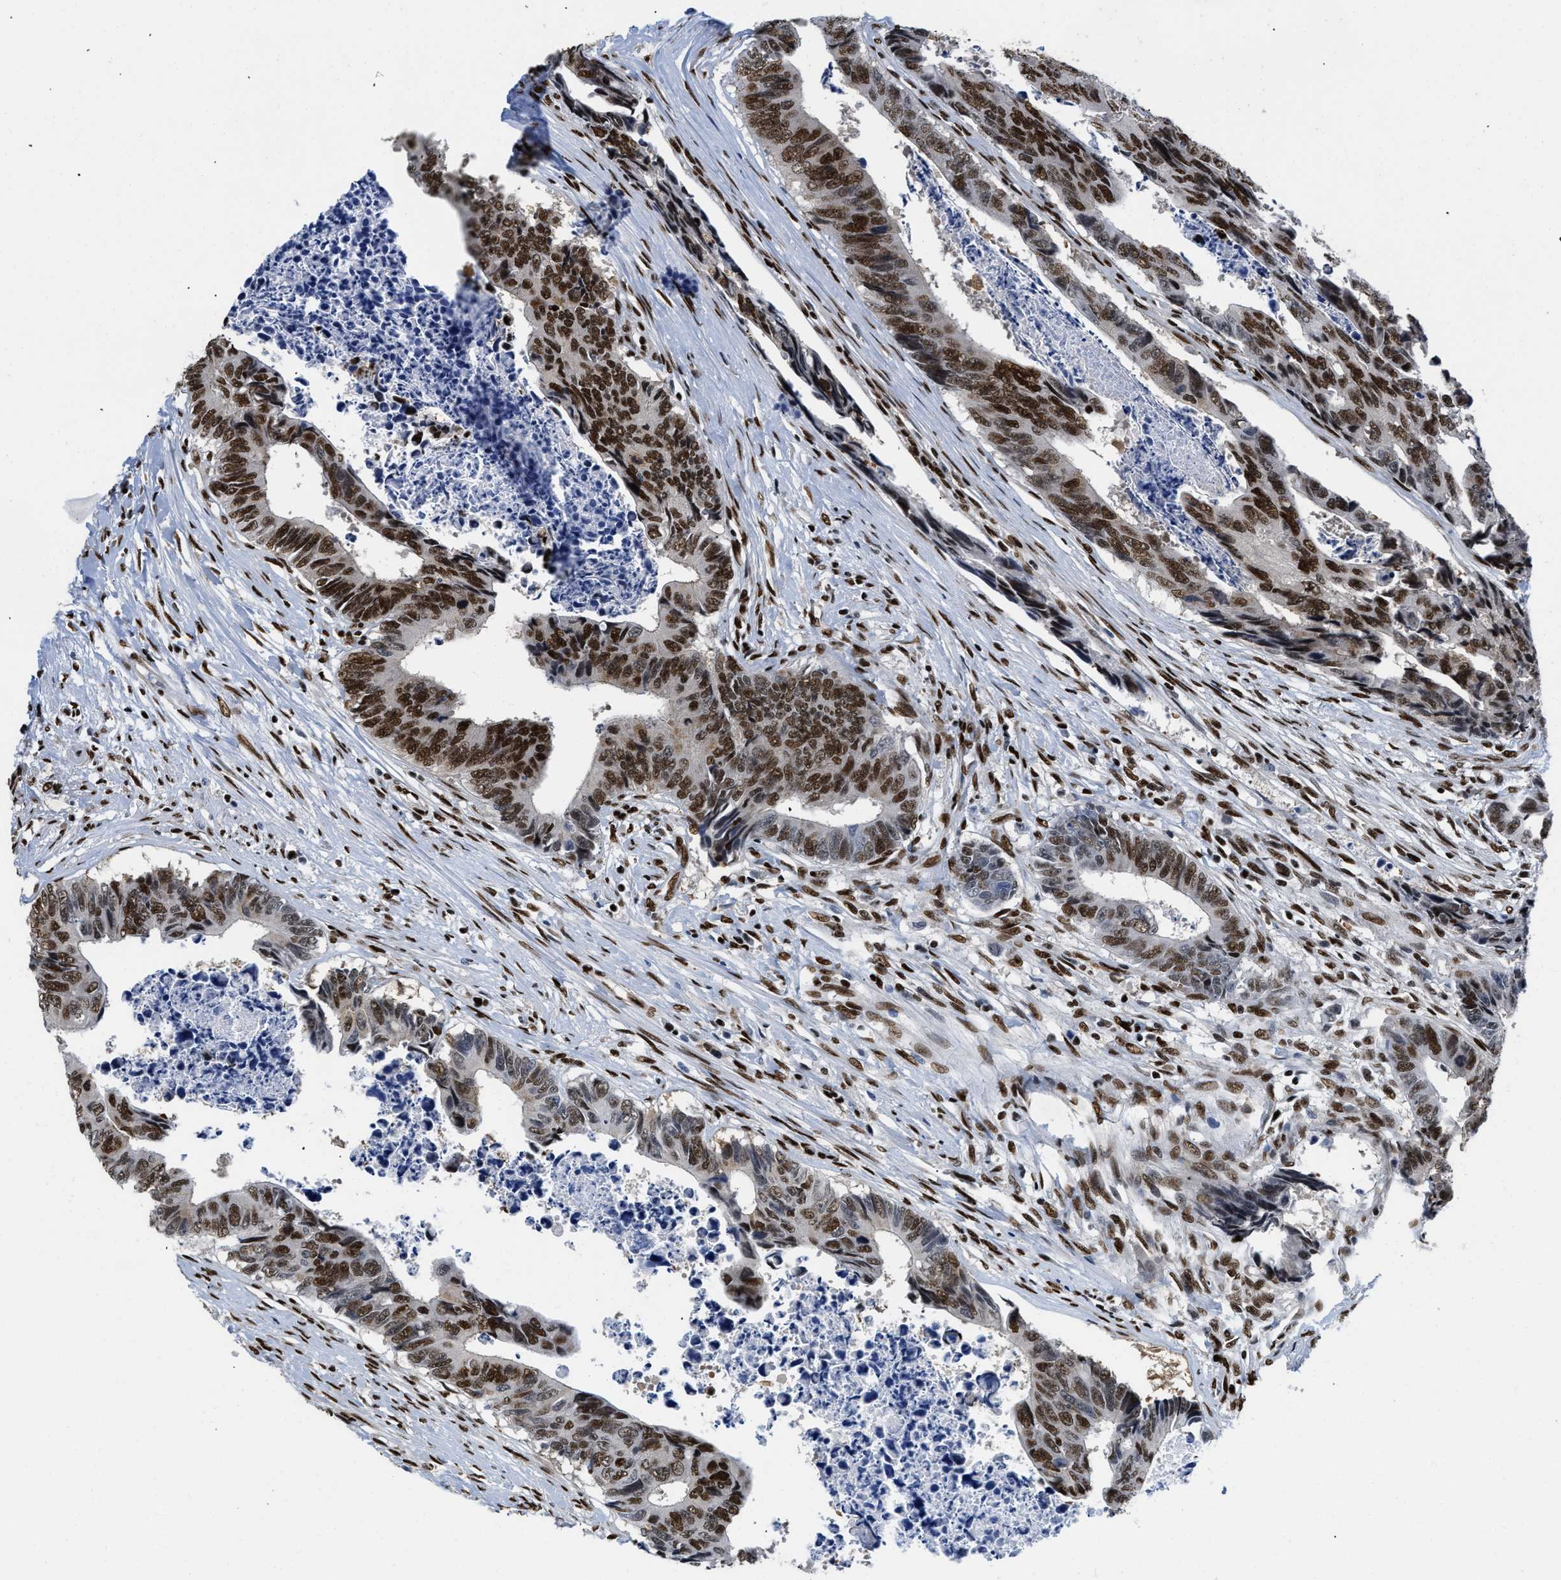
{"staining": {"intensity": "strong", "quantity": ">75%", "location": "nuclear"}, "tissue": "colorectal cancer", "cell_type": "Tumor cells", "image_type": "cancer", "snomed": [{"axis": "morphology", "description": "Adenocarcinoma, NOS"}, {"axis": "topography", "description": "Rectum"}], "caption": "This image displays IHC staining of human colorectal adenocarcinoma, with high strong nuclear staining in approximately >75% of tumor cells.", "gene": "CREB1", "patient": {"sex": "male", "age": 84}}